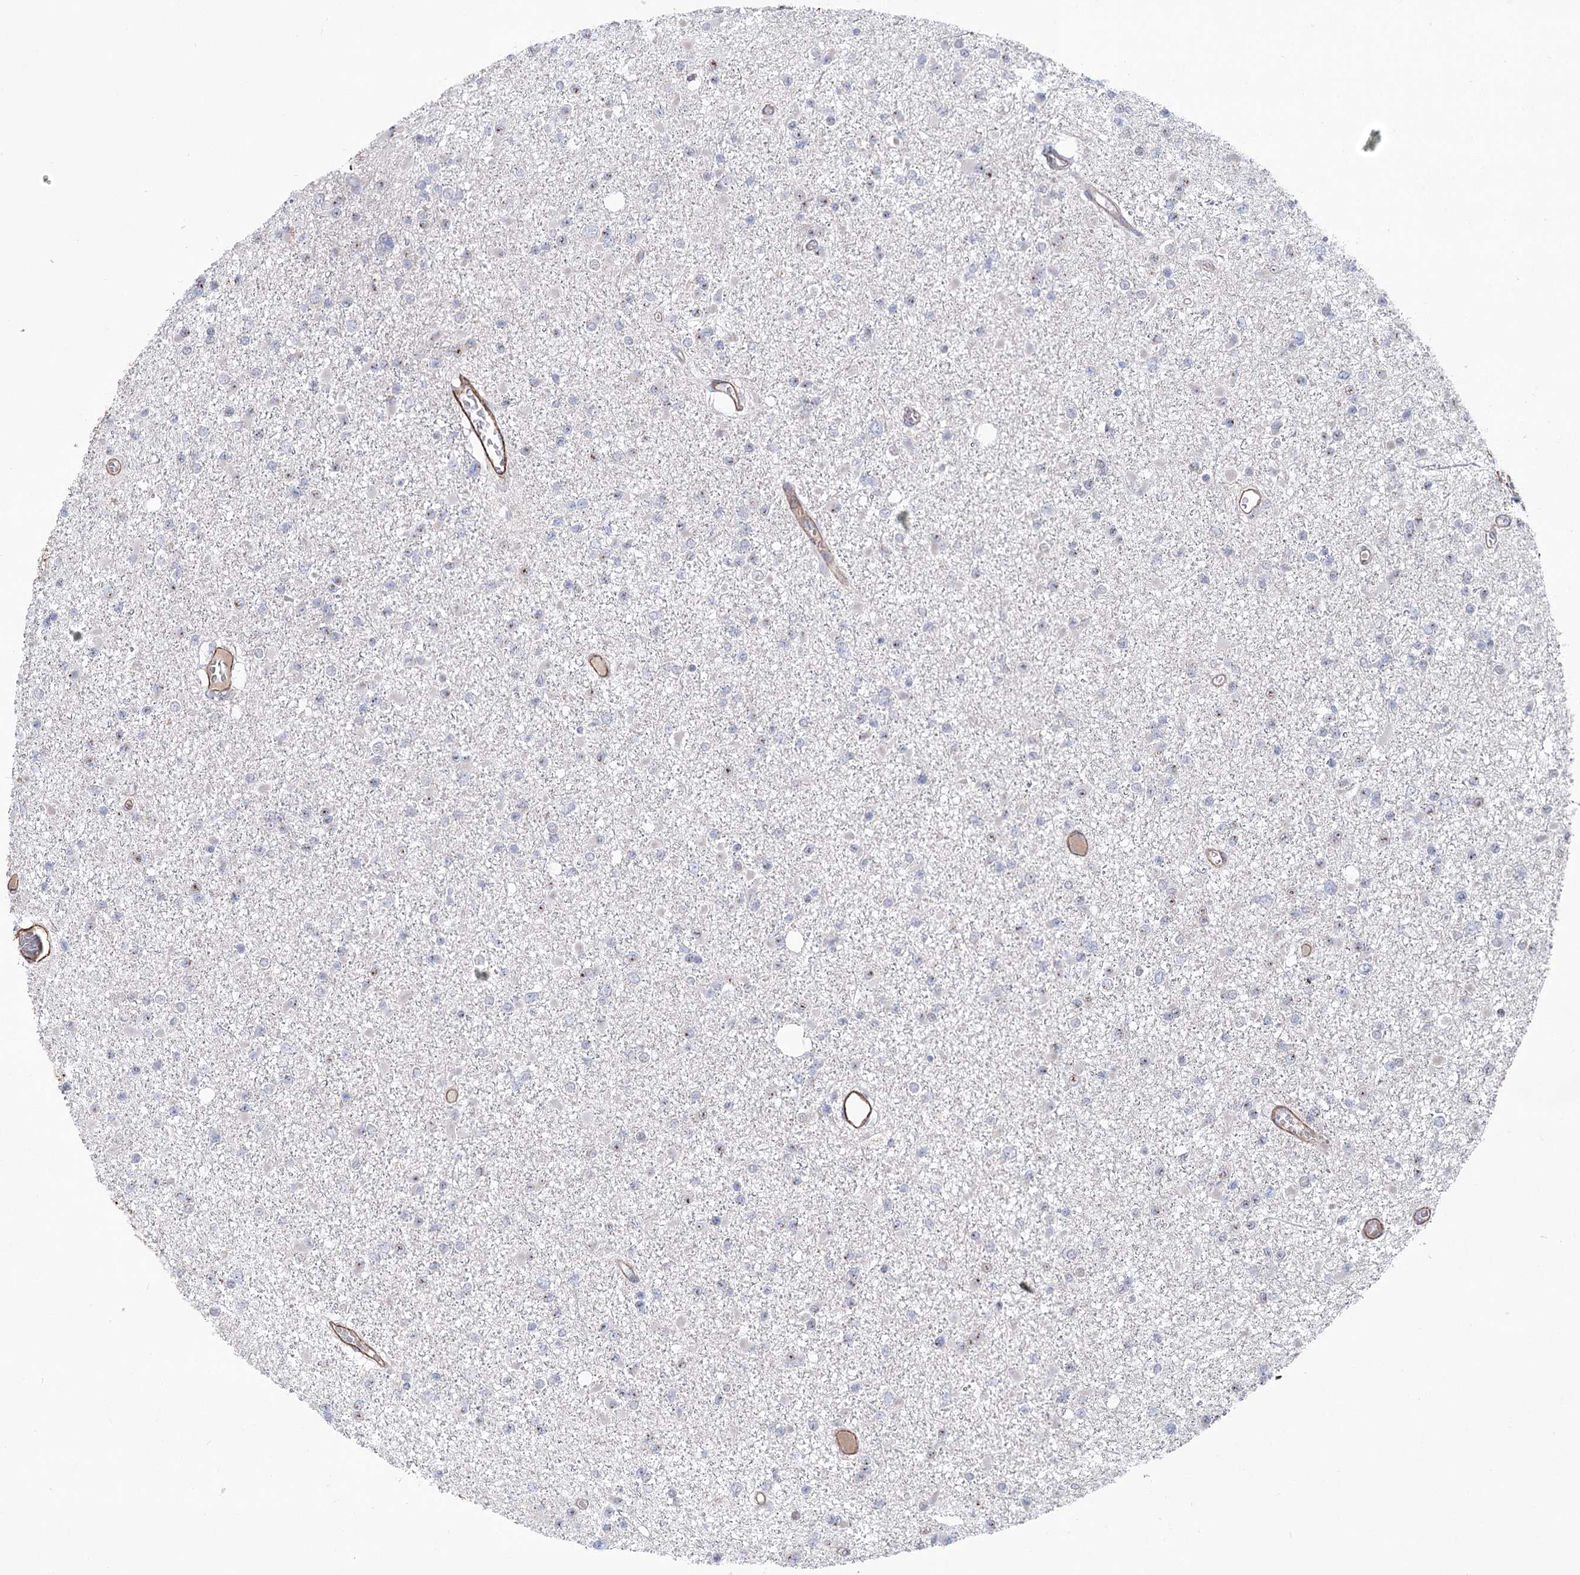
{"staining": {"intensity": "negative", "quantity": "none", "location": "none"}, "tissue": "glioma", "cell_type": "Tumor cells", "image_type": "cancer", "snomed": [{"axis": "morphology", "description": "Glioma, malignant, Low grade"}, {"axis": "topography", "description": "Brain"}], "caption": "This is an immunohistochemistry (IHC) photomicrograph of glioma. There is no staining in tumor cells.", "gene": "WASHC3", "patient": {"sex": "female", "age": 22}}